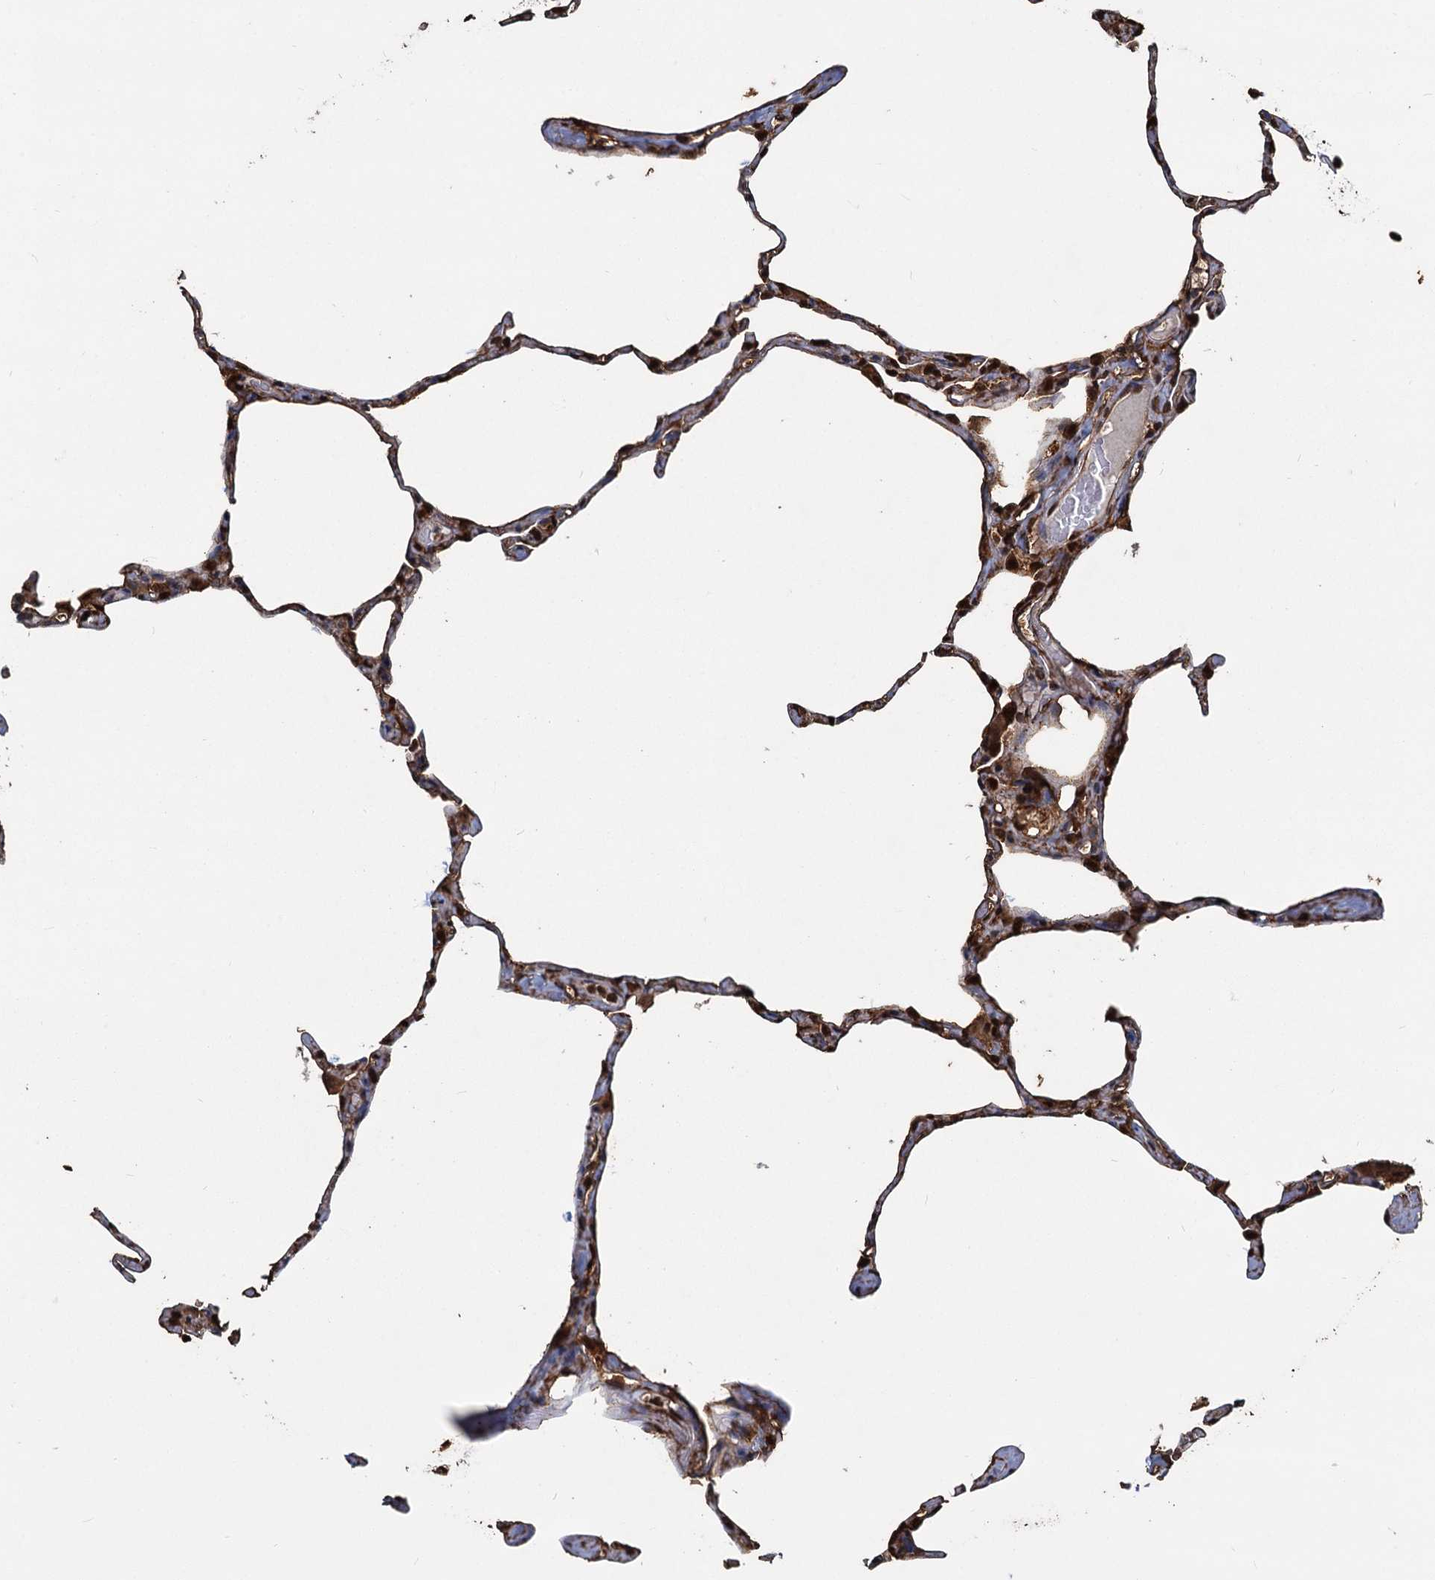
{"staining": {"intensity": "strong", "quantity": ">75%", "location": "cytoplasmic/membranous,nuclear"}, "tissue": "lung", "cell_type": "Alveolar cells", "image_type": "normal", "snomed": [{"axis": "morphology", "description": "Normal tissue, NOS"}, {"axis": "topography", "description": "Lung"}], "caption": "Protein expression analysis of normal lung demonstrates strong cytoplasmic/membranous,nuclear expression in approximately >75% of alveolar cells. (DAB IHC, brown staining for protein, blue staining for nuclei).", "gene": "S100A6", "patient": {"sex": "male", "age": 65}}